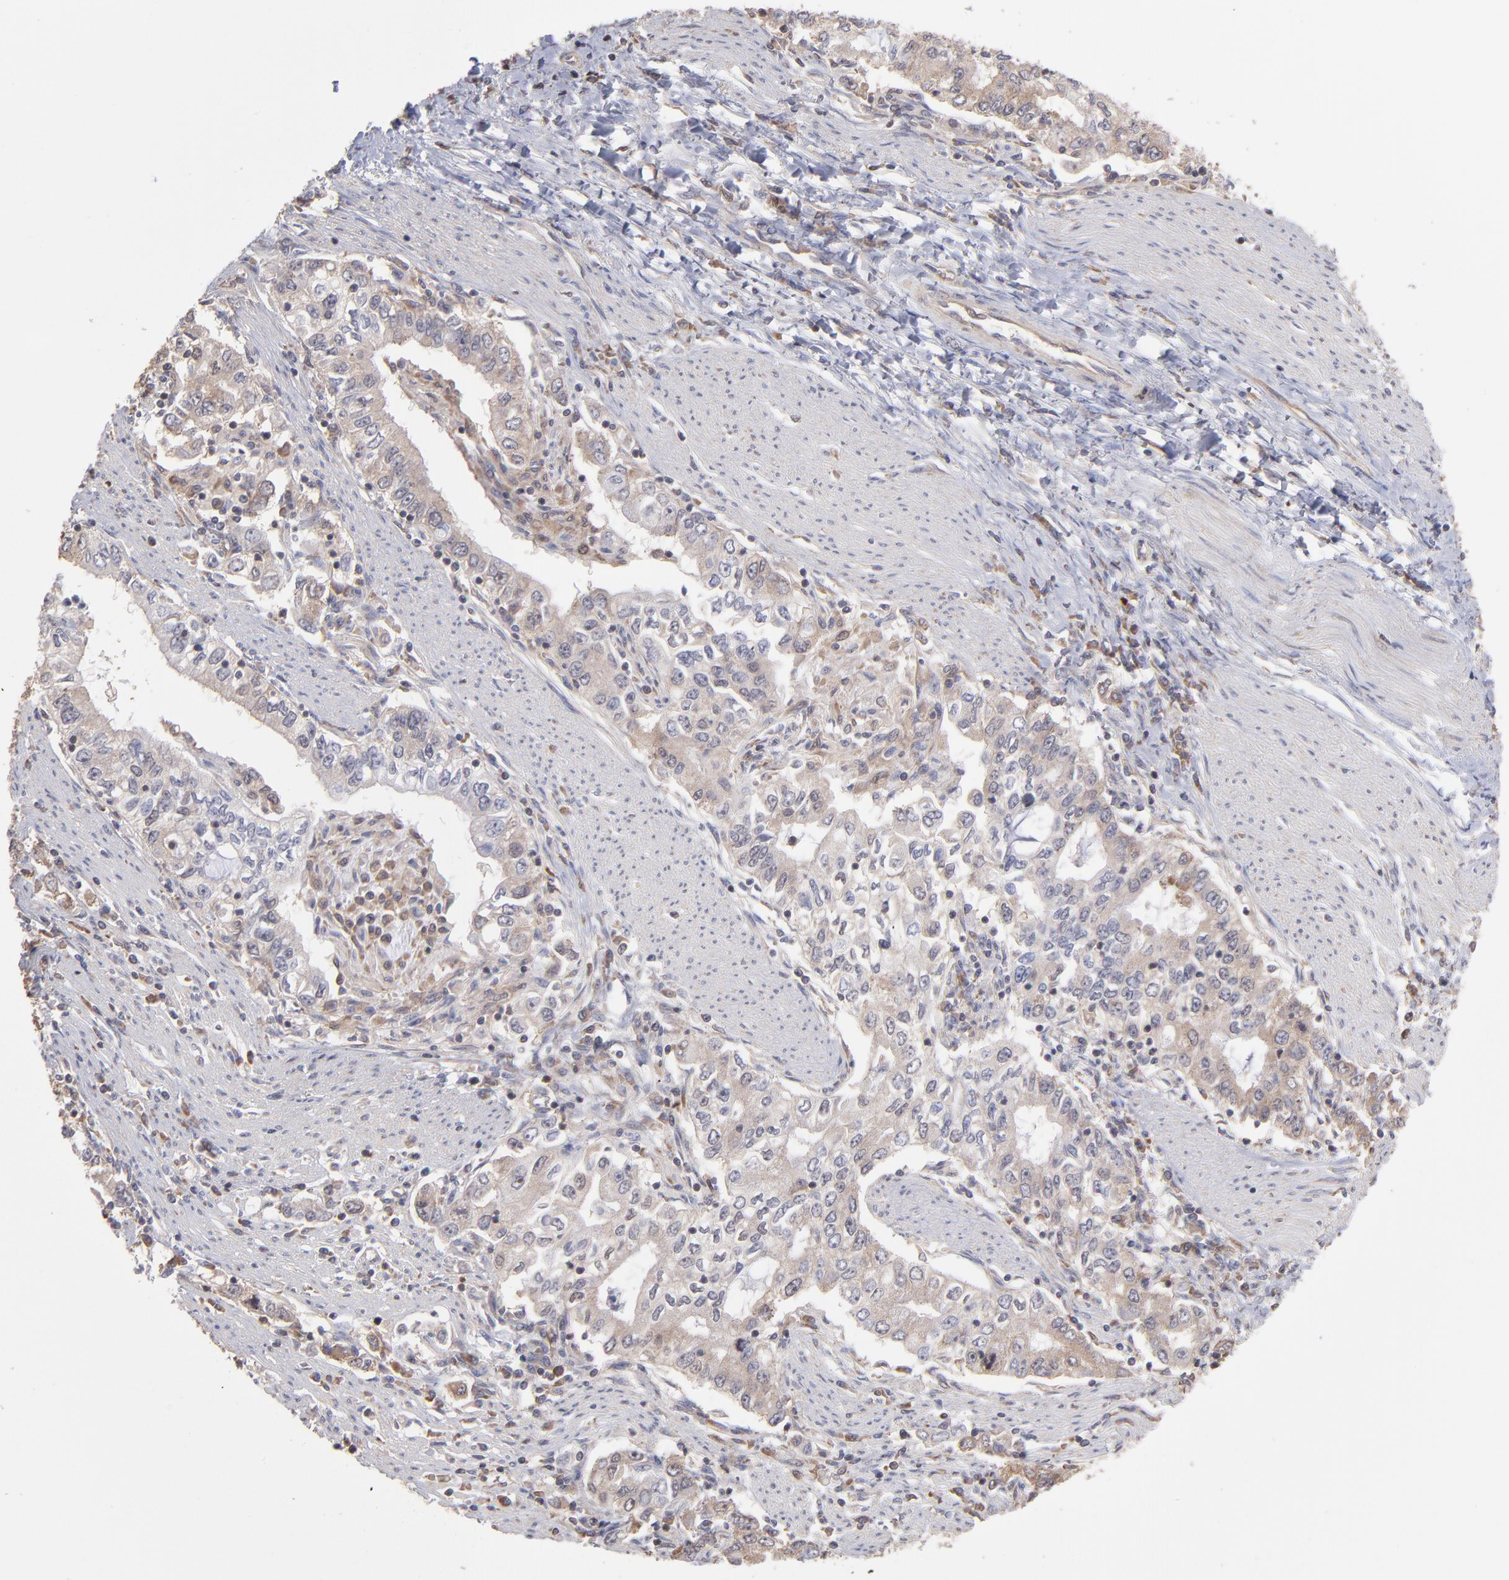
{"staining": {"intensity": "weak", "quantity": ">75%", "location": "cytoplasmic/membranous"}, "tissue": "stomach cancer", "cell_type": "Tumor cells", "image_type": "cancer", "snomed": [{"axis": "morphology", "description": "Adenocarcinoma, NOS"}, {"axis": "topography", "description": "Stomach, lower"}], "caption": "This is an image of immunohistochemistry (IHC) staining of adenocarcinoma (stomach), which shows weak expression in the cytoplasmic/membranous of tumor cells.", "gene": "MAPRE1", "patient": {"sex": "female", "age": 72}}